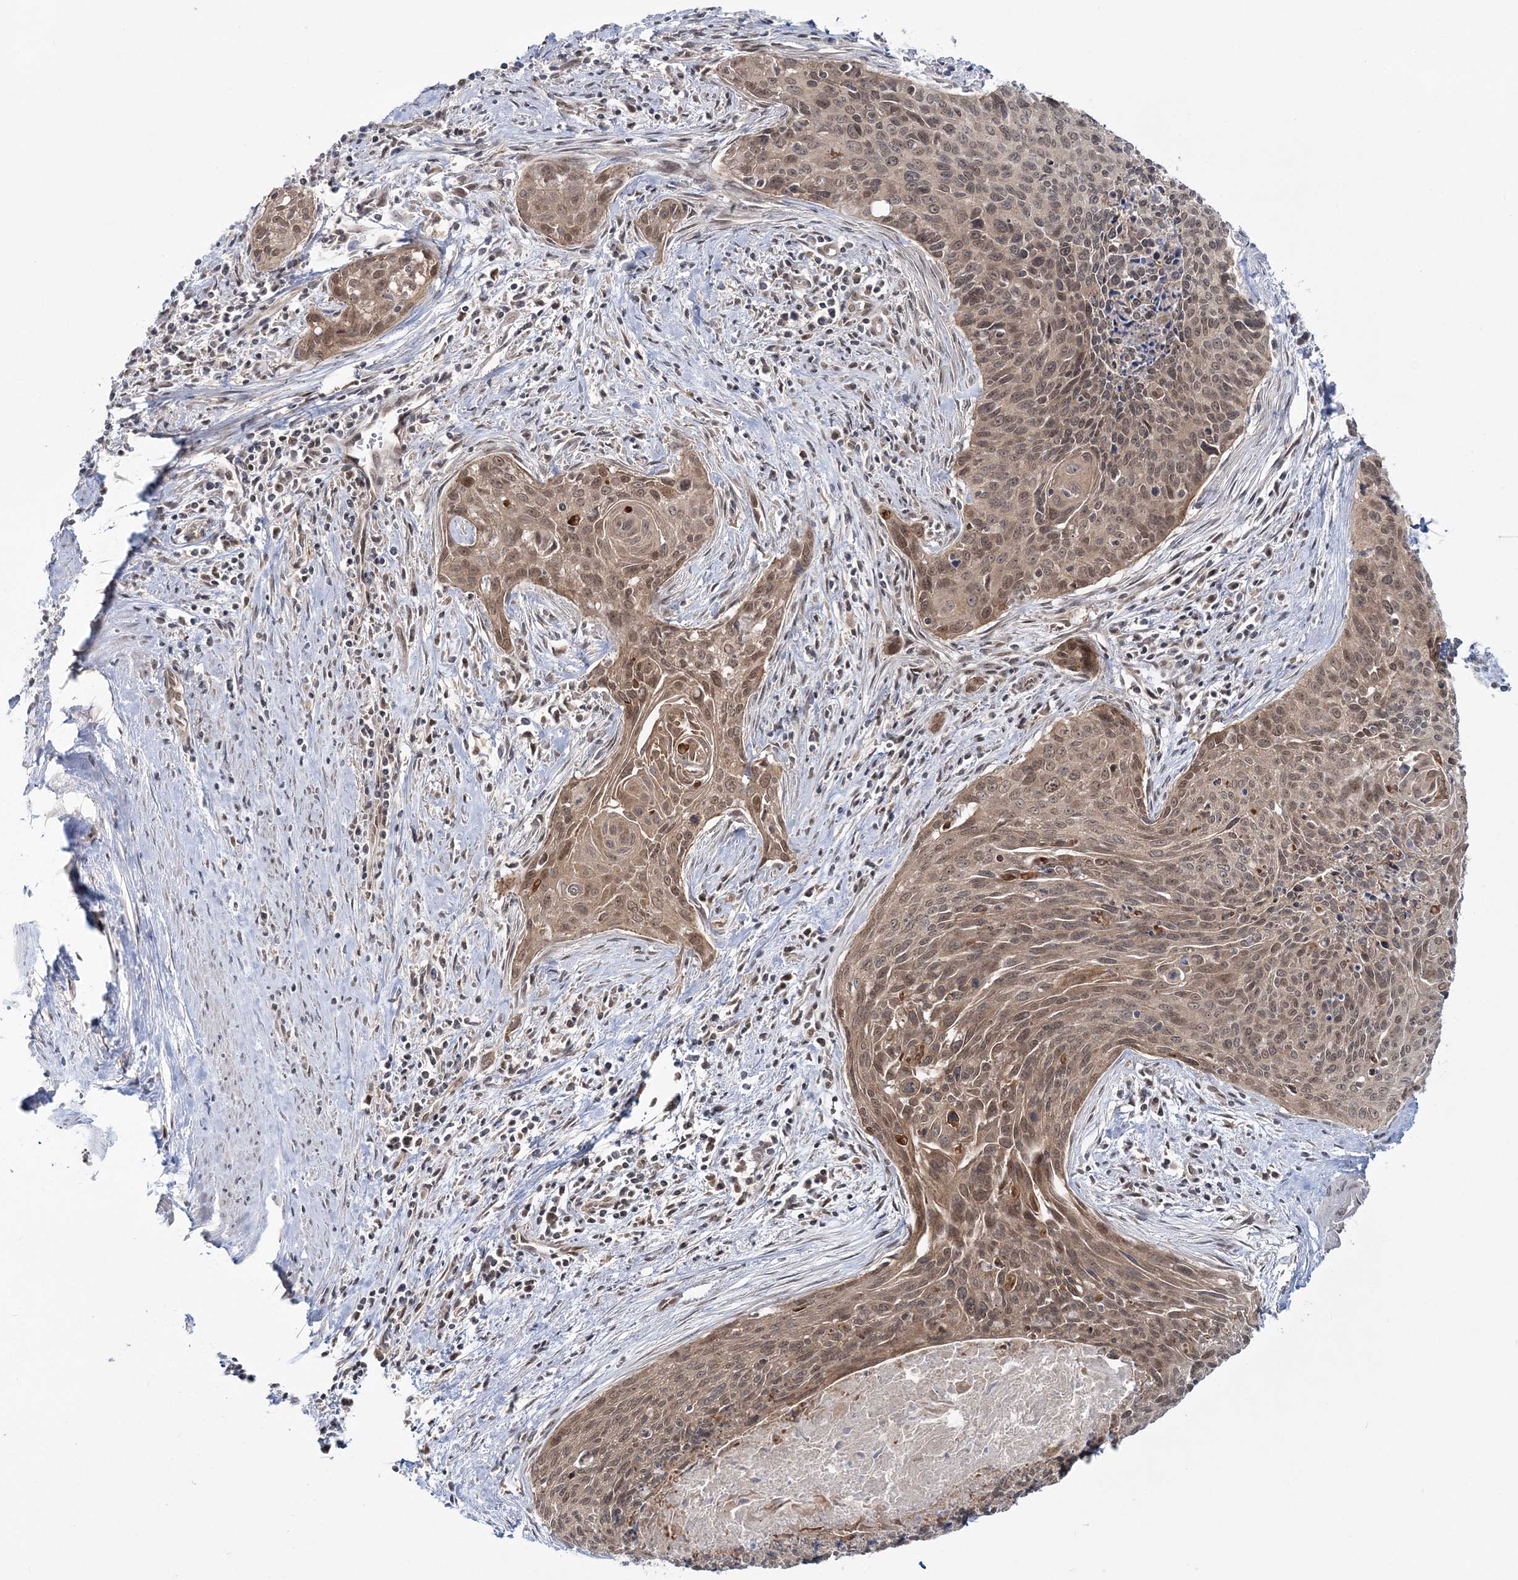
{"staining": {"intensity": "moderate", "quantity": ">75%", "location": "cytoplasmic/membranous,nuclear"}, "tissue": "cervical cancer", "cell_type": "Tumor cells", "image_type": "cancer", "snomed": [{"axis": "morphology", "description": "Squamous cell carcinoma, NOS"}, {"axis": "topography", "description": "Cervix"}], "caption": "Protein analysis of squamous cell carcinoma (cervical) tissue exhibits moderate cytoplasmic/membranous and nuclear positivity in about >75% of tumor cells. (Brightfield microscopy of DAB IHC at high magnification).", "gene": "ZFAND6", "patient": {"sex": "female", "age": 55}}